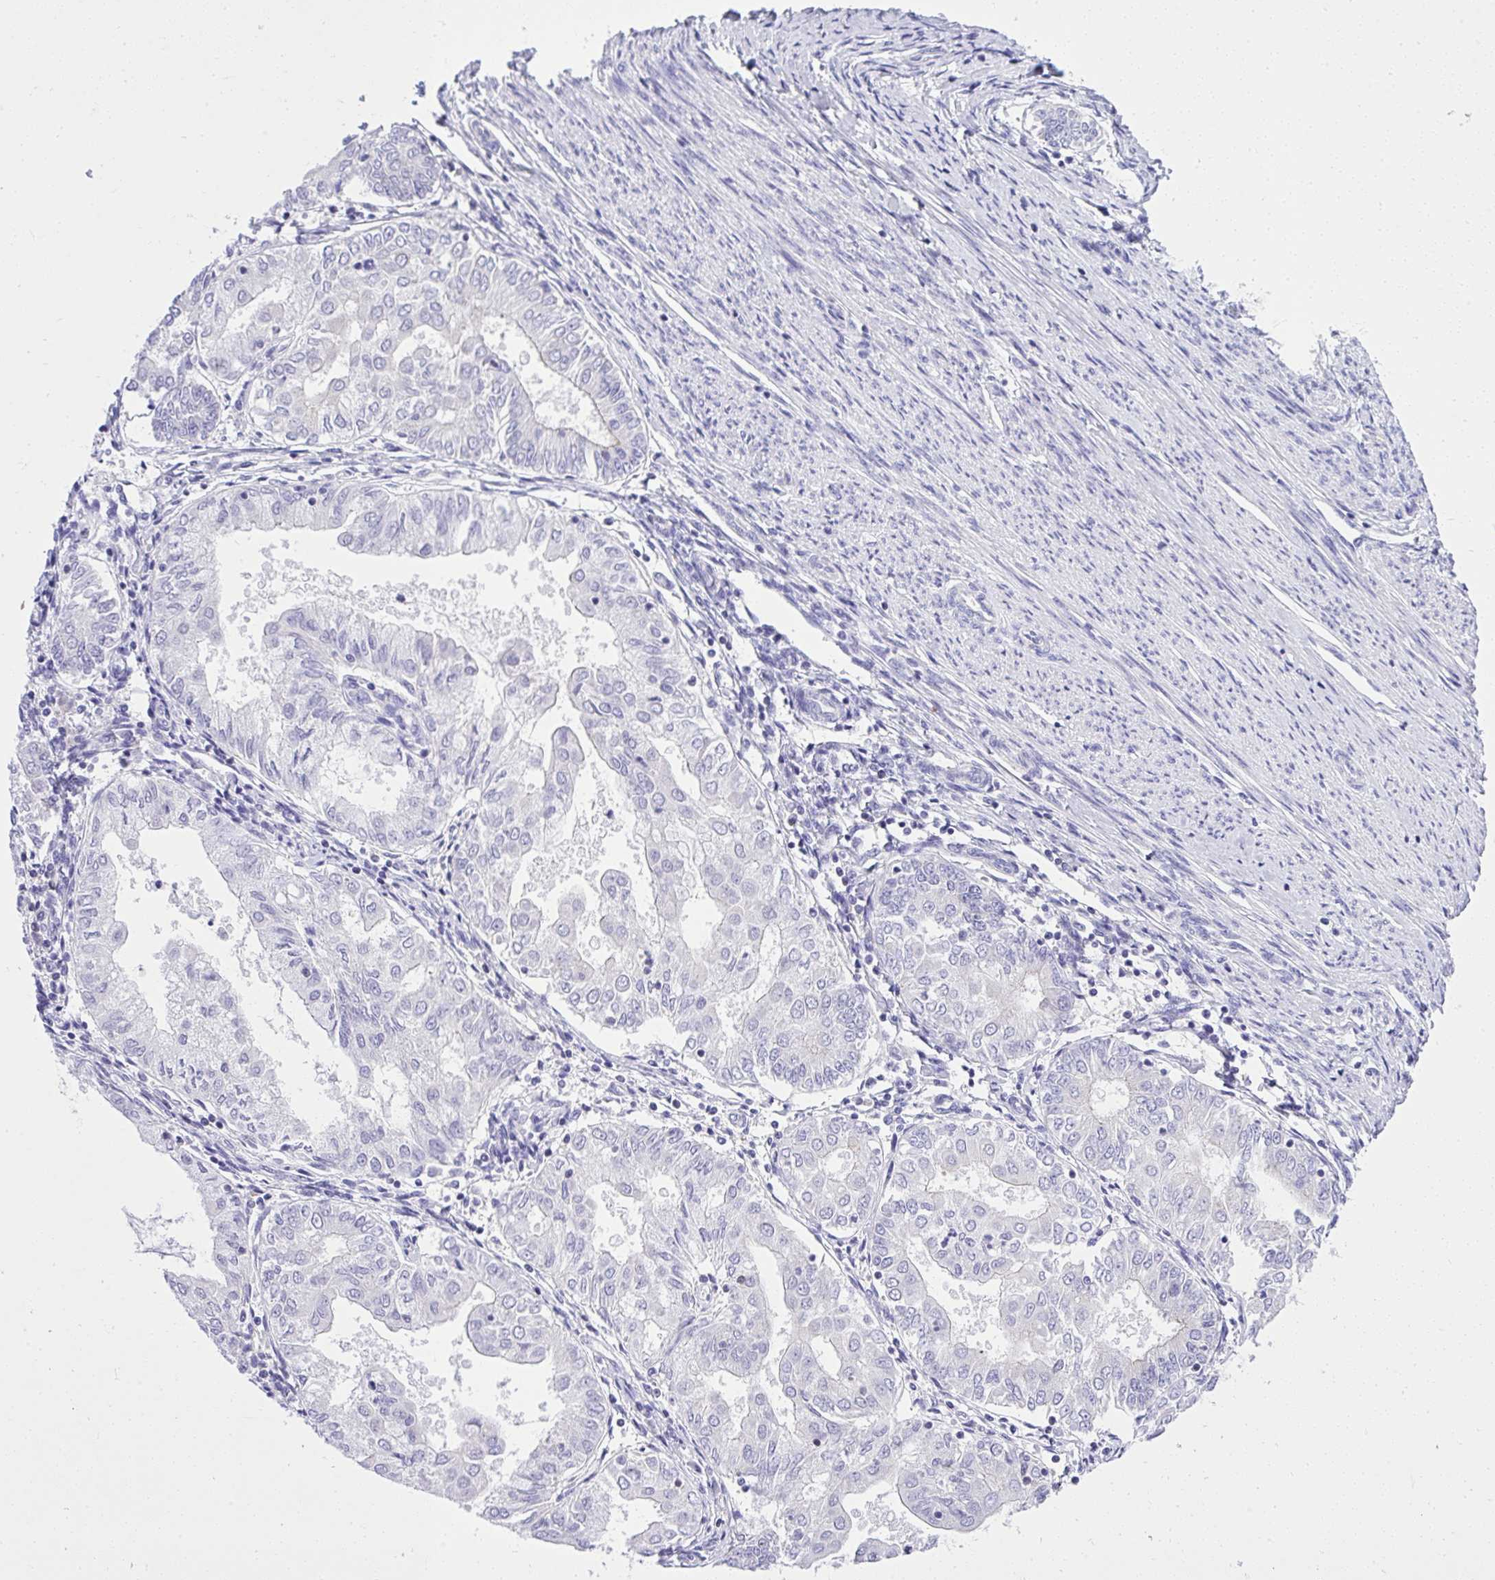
{"staining": {"intensity": "negative", "quantity": "none", "location": "none"}, "tissue": "endometrial cancer", "cell_type": "Tumor cells", "image_type": "cancer", "snomed": [{"axis": "morphology", "description": "Adenocarcinoma, NOS"}, {"axis": "topography", "description": "Endometrium"}], "caption": "An image of endometrial cancer (adenocarcinoma) stained for a protein shows no brown staining in tumor cells.", "gene": "ST6GALNAC3", "patient": {"sex": "female", "age": 68}}